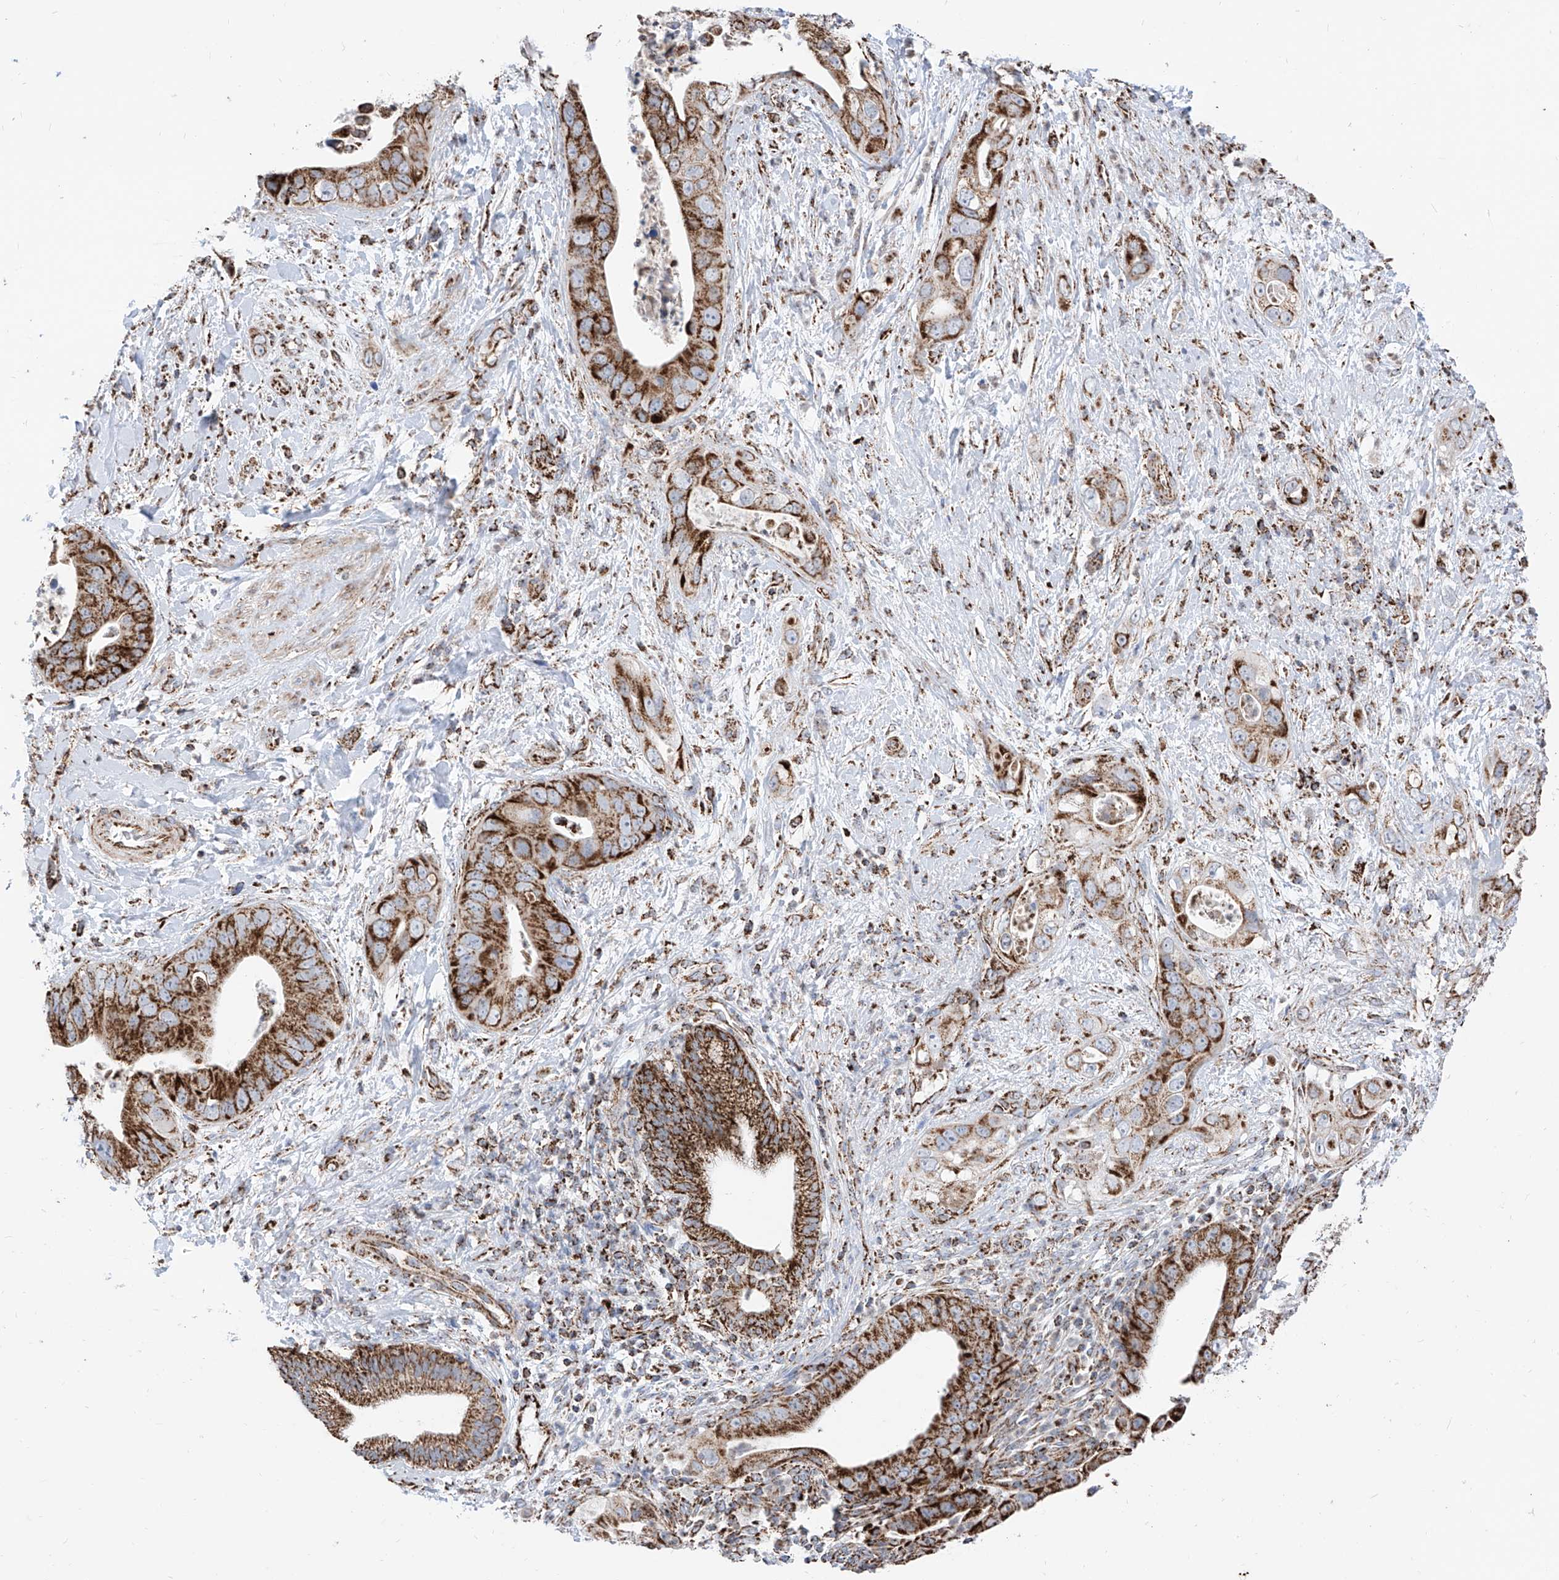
{"staining": {"intensity": "strong", "quantity": ">75%", "location": "cytoplasmic/membranous"}, "tissue": "pancreatic cancer", "cell_type": "Tumor cells", "image_type": "cancer", "snomed": [{"axis": "morphology", "description": "Adenocarcinoma, NOS"}, {"axis": "topography", "description": "Pancreas"}], "caption": "Immunohistochemistry (IHC) (DAB) staining of pancreatic adenocarcinoma demonstrates strong cytoplasmic/membranous protein expression in approximately >75% of tumor cells.", "gene": "COX5B", "patient": {"sex": "female", "age": 78}}